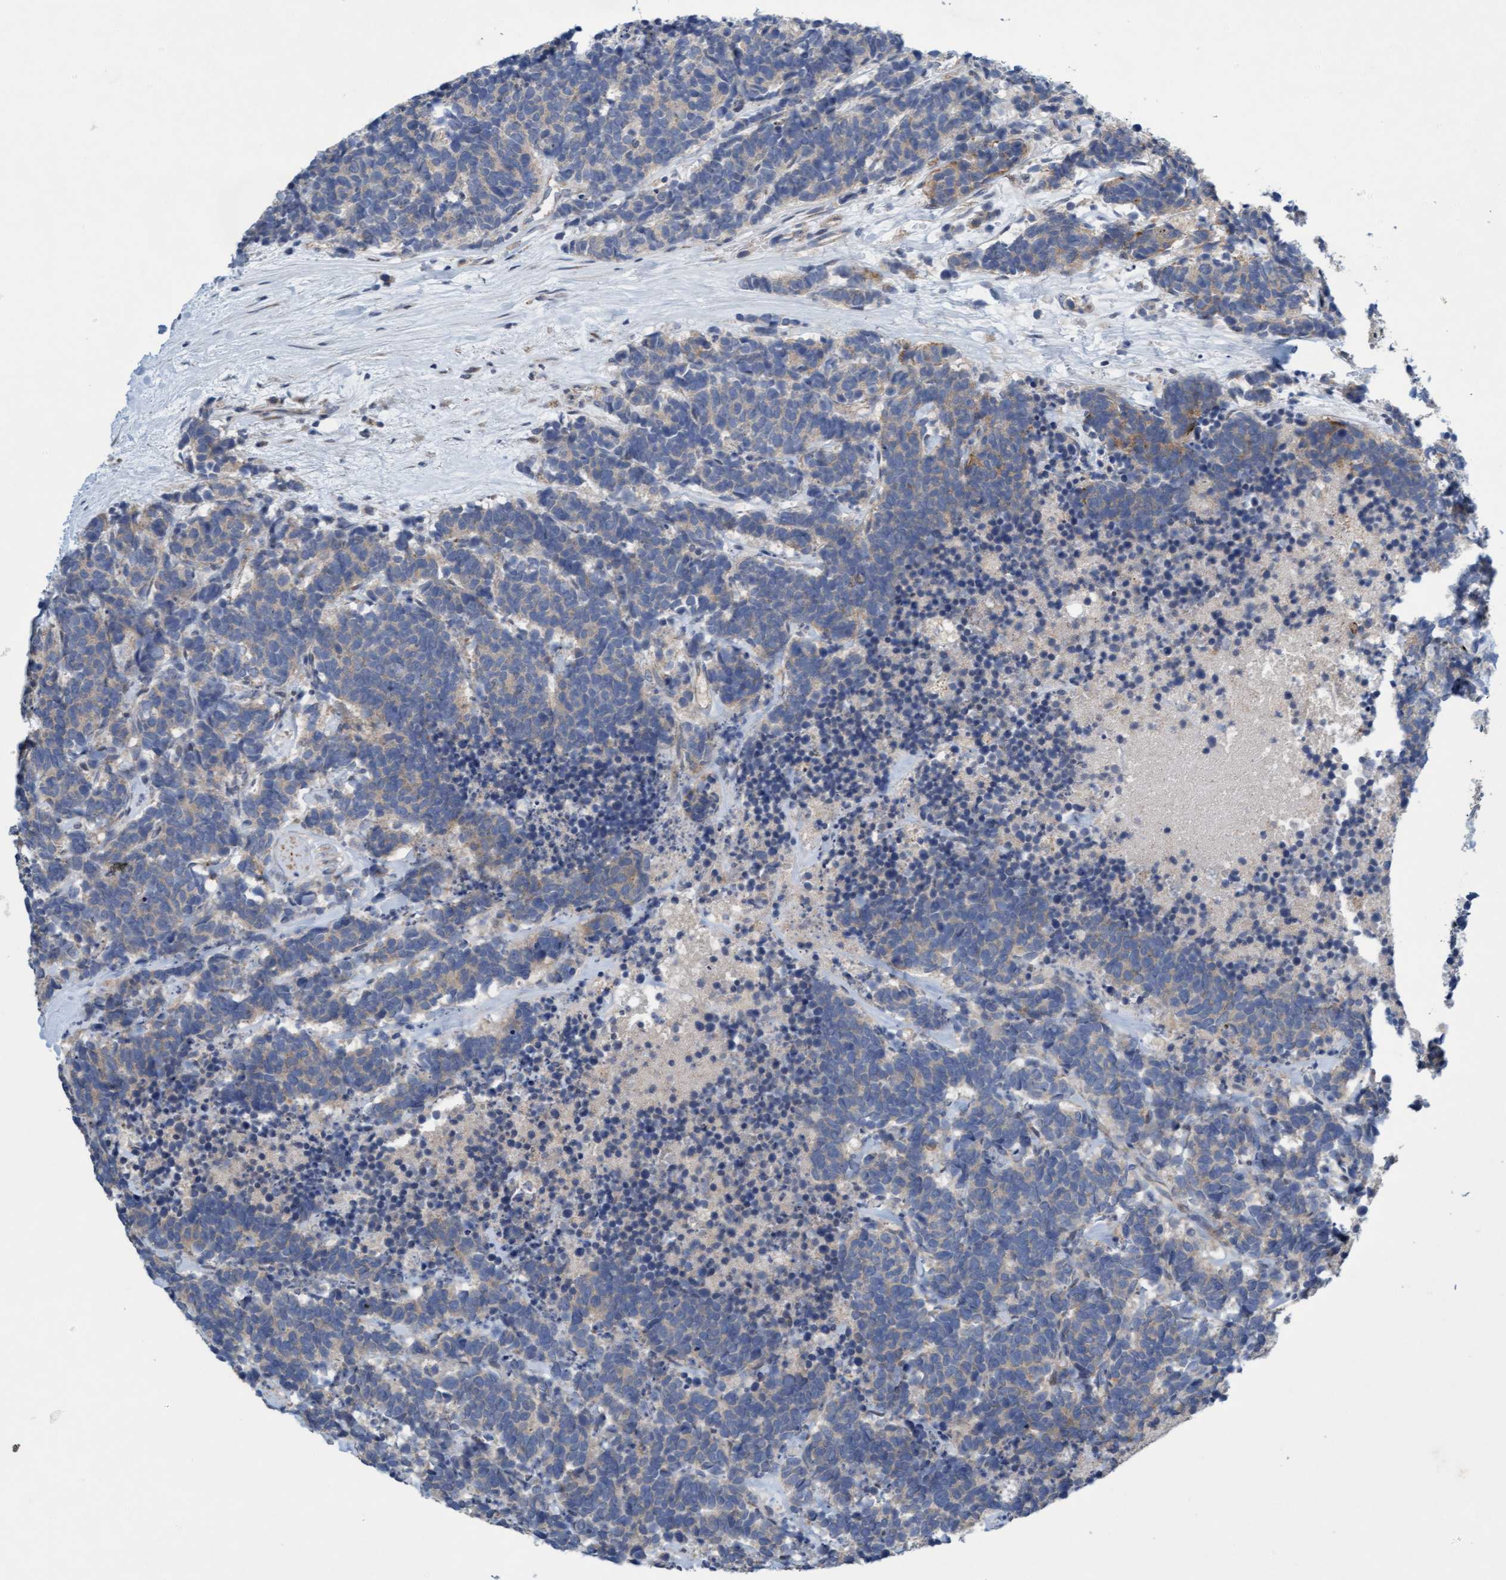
{"staining": {"intensity": "weak", "quantity": "<25%", "location": "cytoplasmic/membranous"}, "tissue": "carcinoid", "cell_type": "Tumor cells", "image_type": "cancer", "snomed": [{"axis": "morphology", "description": "Carcinoma, NOS"}, {"axis": "morphology", "description": "Carcinoid, malignant, NOS"}, {"axis": "topography", "description": "Urinary bladder"}], "caption": "A high-resolution histopathology image shows immunohistochemistry staining of carcinoma, which displays no significant expression in tumor cells.", "gene": "DDHD2", "patient": {"sex": "male", "age": 57}}